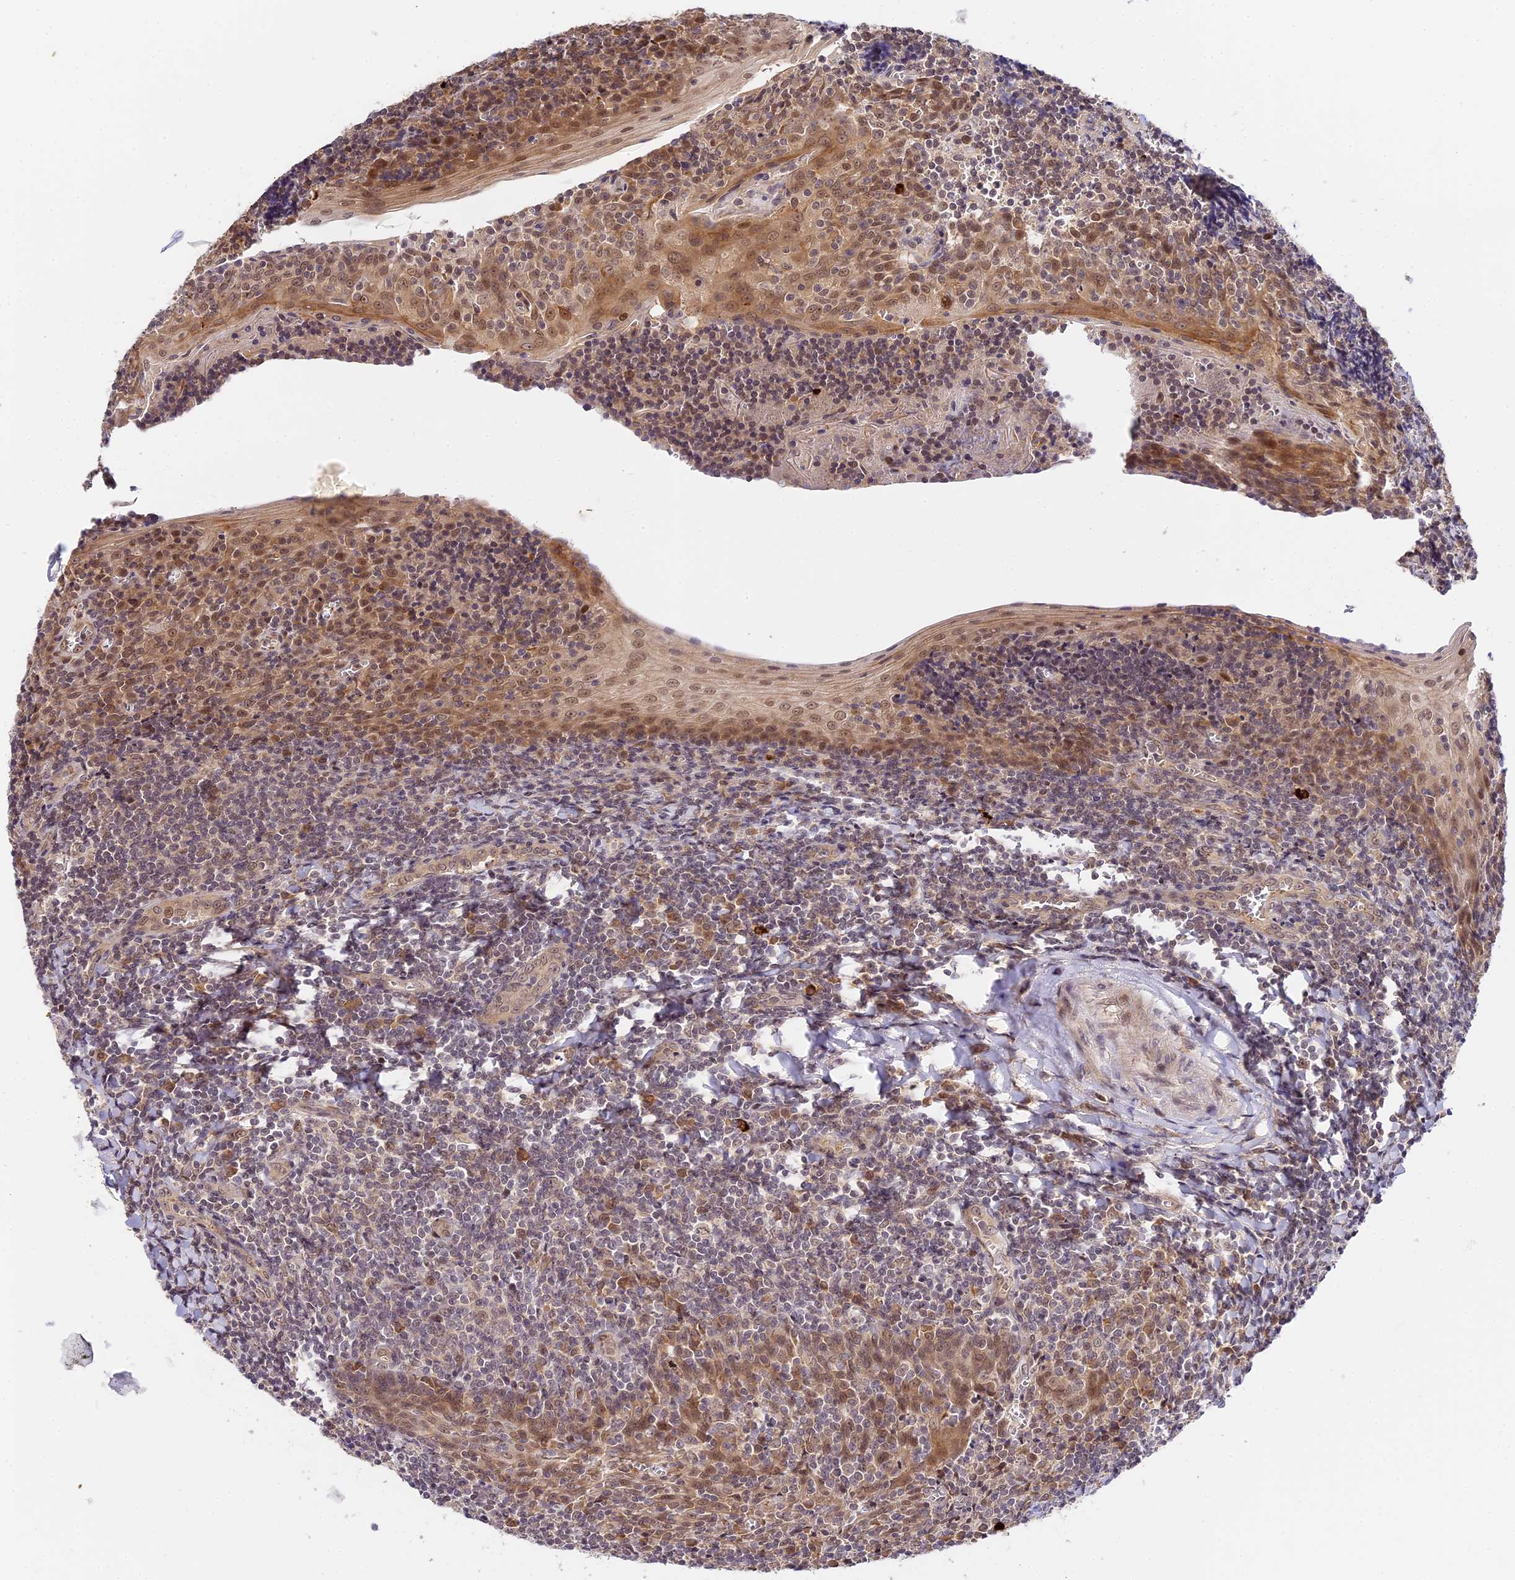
{"staining": {"intensity": "weak", "quantity": "<25%", "location": "cytoplasmic/membranous,nuclear"}, "tissue": "tonsil", "cell_type": "Germinal center cells", "image_type": "normal", "snomed": [{"axis": "morphology", "description": "Normal tissue, NOS"}, {"axis": "topography", "description": "Tonsil"}], "caption": "This is a micrograph of immunohistochemistry staining of normal tonsil, which shows no expression in germinal center cells.", "gene": "IMPACT", "patient": {"sex": "male", "age": 27}}